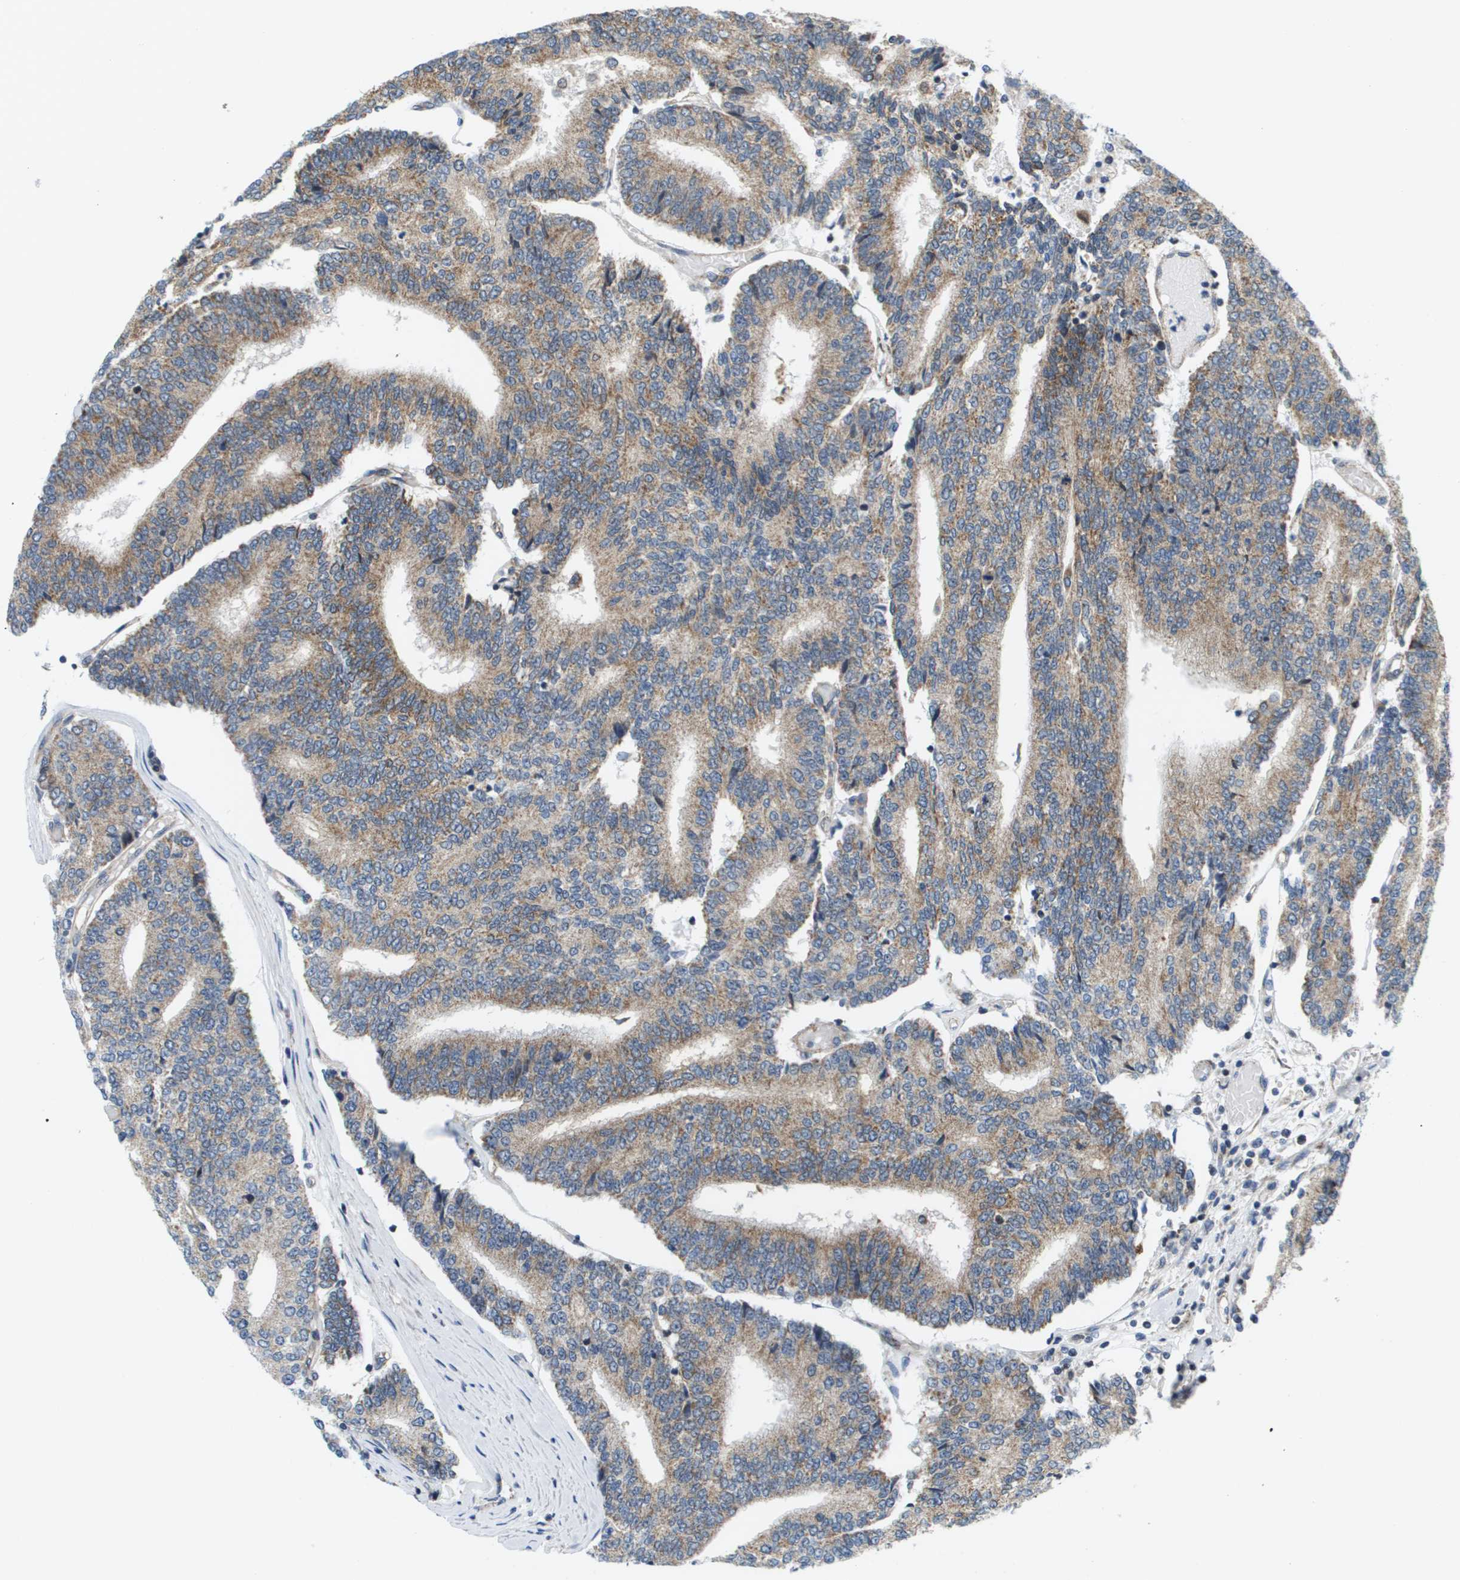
{"staining": {"intensity": "moderate", "quantity": "25%-75%", "location": "cytoplasmic/membranous"}, "tissue": "prostate cancer", "cell_type": "Tumor cells", "image_type": "cancer", "snomed": [{"axis": "morphology", "description": "Normal tissue, NOS"}, {"axis": "morphology", "description": "Adenocarcinoma, High grade"}, {"axis": "topography", "description": "Prostate"}, {"axis": "topography", "description": "Seminal veicle"}], "caption": "This micrograph shows IHC staining of human adenocarcinoma (high-grade) (prostate), with medium moderate cytoplasmic/membranous positivity in approximately 25%-75% of tumor cells.", "gene": "KRT23", "patient": {"sex": "male", "age": 55}}